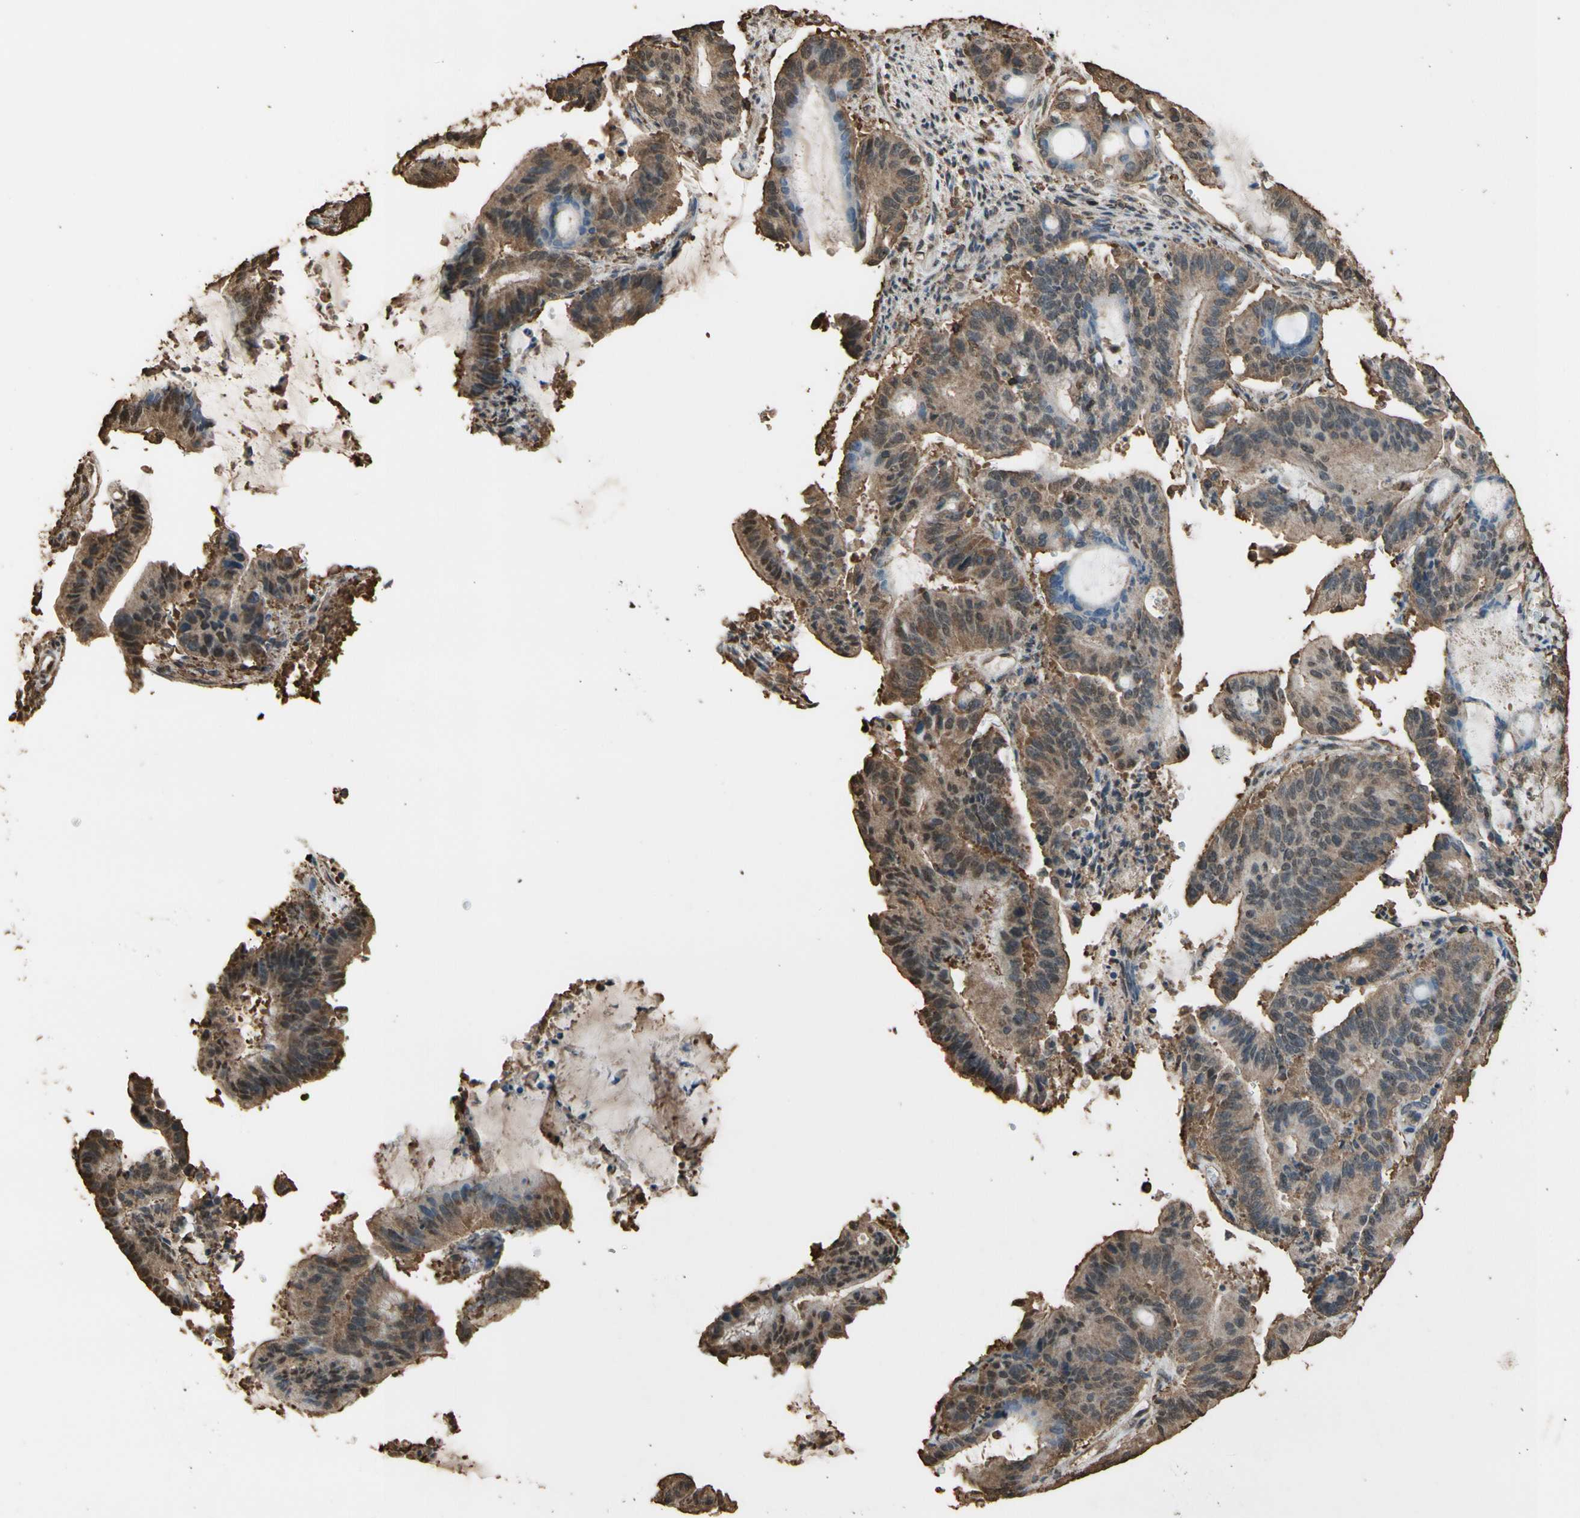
{"staining": {"intensity": "moderate", "quantity": ">75%", "location": "cytoplasmic/membranous,nuclear"}, "tissue": "liver cancer", "cell_type": "Tumor cells", "image_type": "cancer", "snomed": [{"axis": "morphology", "description": "Cholangiocarcinoma"}, {"axis": "topography", "description": "Liver"}], "caption": "Immunohistochemical staining of human cholangiocarcinoma (liver) shows moderate cytoplasmic/membranous and nuclear protein positivity in approximately >75% of tumor cells. The staining was performed using DAB (3,3'-diaminobenzidine), with brown indicating positive protein expression. Nuclei are stained blue with hematoxylin.", "gene": "TNFSF13B", "patient": {"sex": "female", "age": 73}}